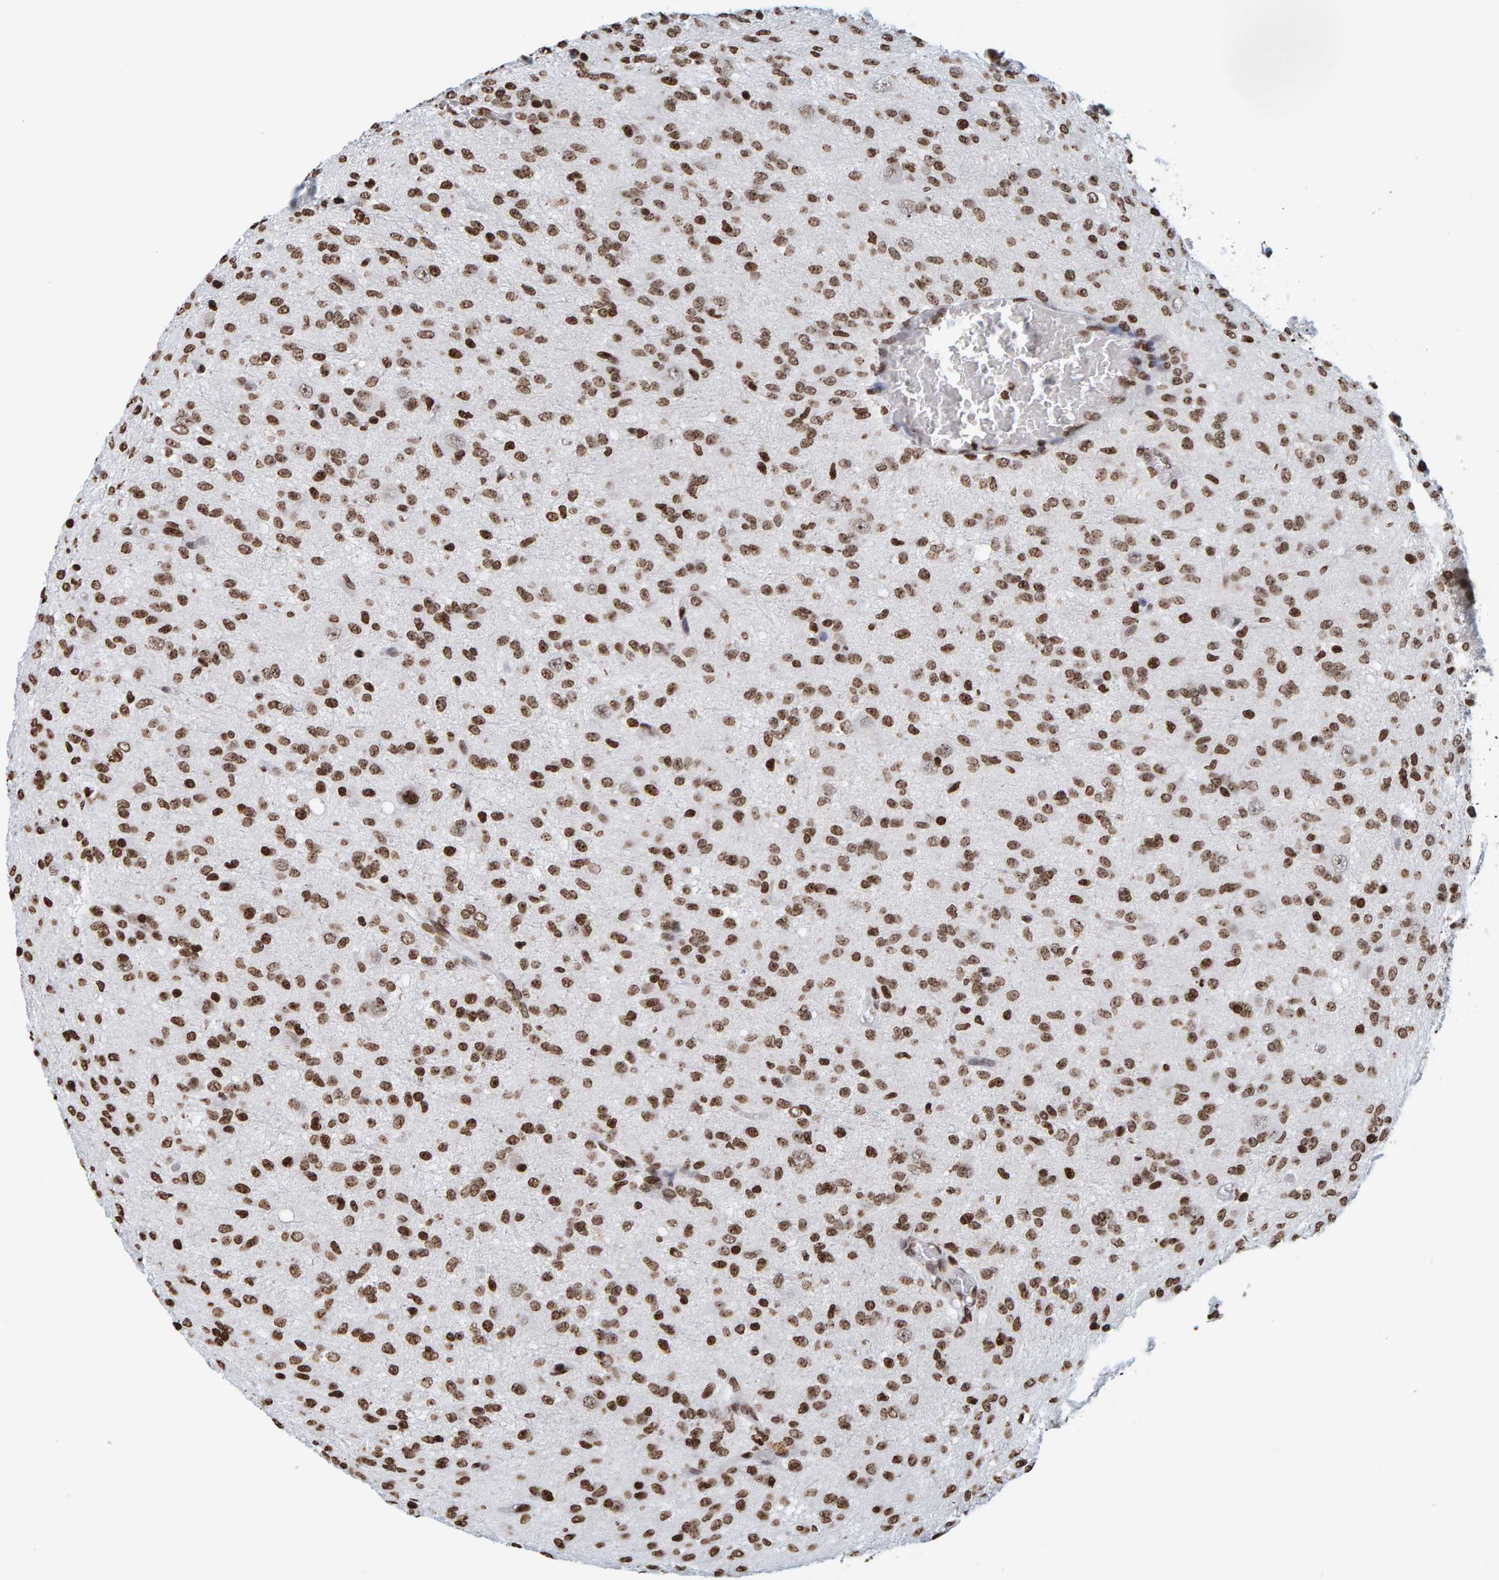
{"staining": {"intensity": "moderate", "quantity": ">75%", "location": "nuclear"}, "tissue": "glioma", "cell_type": "Tumor cells", "image_type": "cancer", "snomed": [{"axis": "morphology", "description": "Glioma, malignant, High grade"}, {"axis": "topography", "description": "Brain"}], "caption": "Human glioma stained with a brown dye exhibits moderate nuclear positive expression in about >75% of tumor cells.", "gene": "BRF2", "patient": {"sex": "female", "age": 59}}